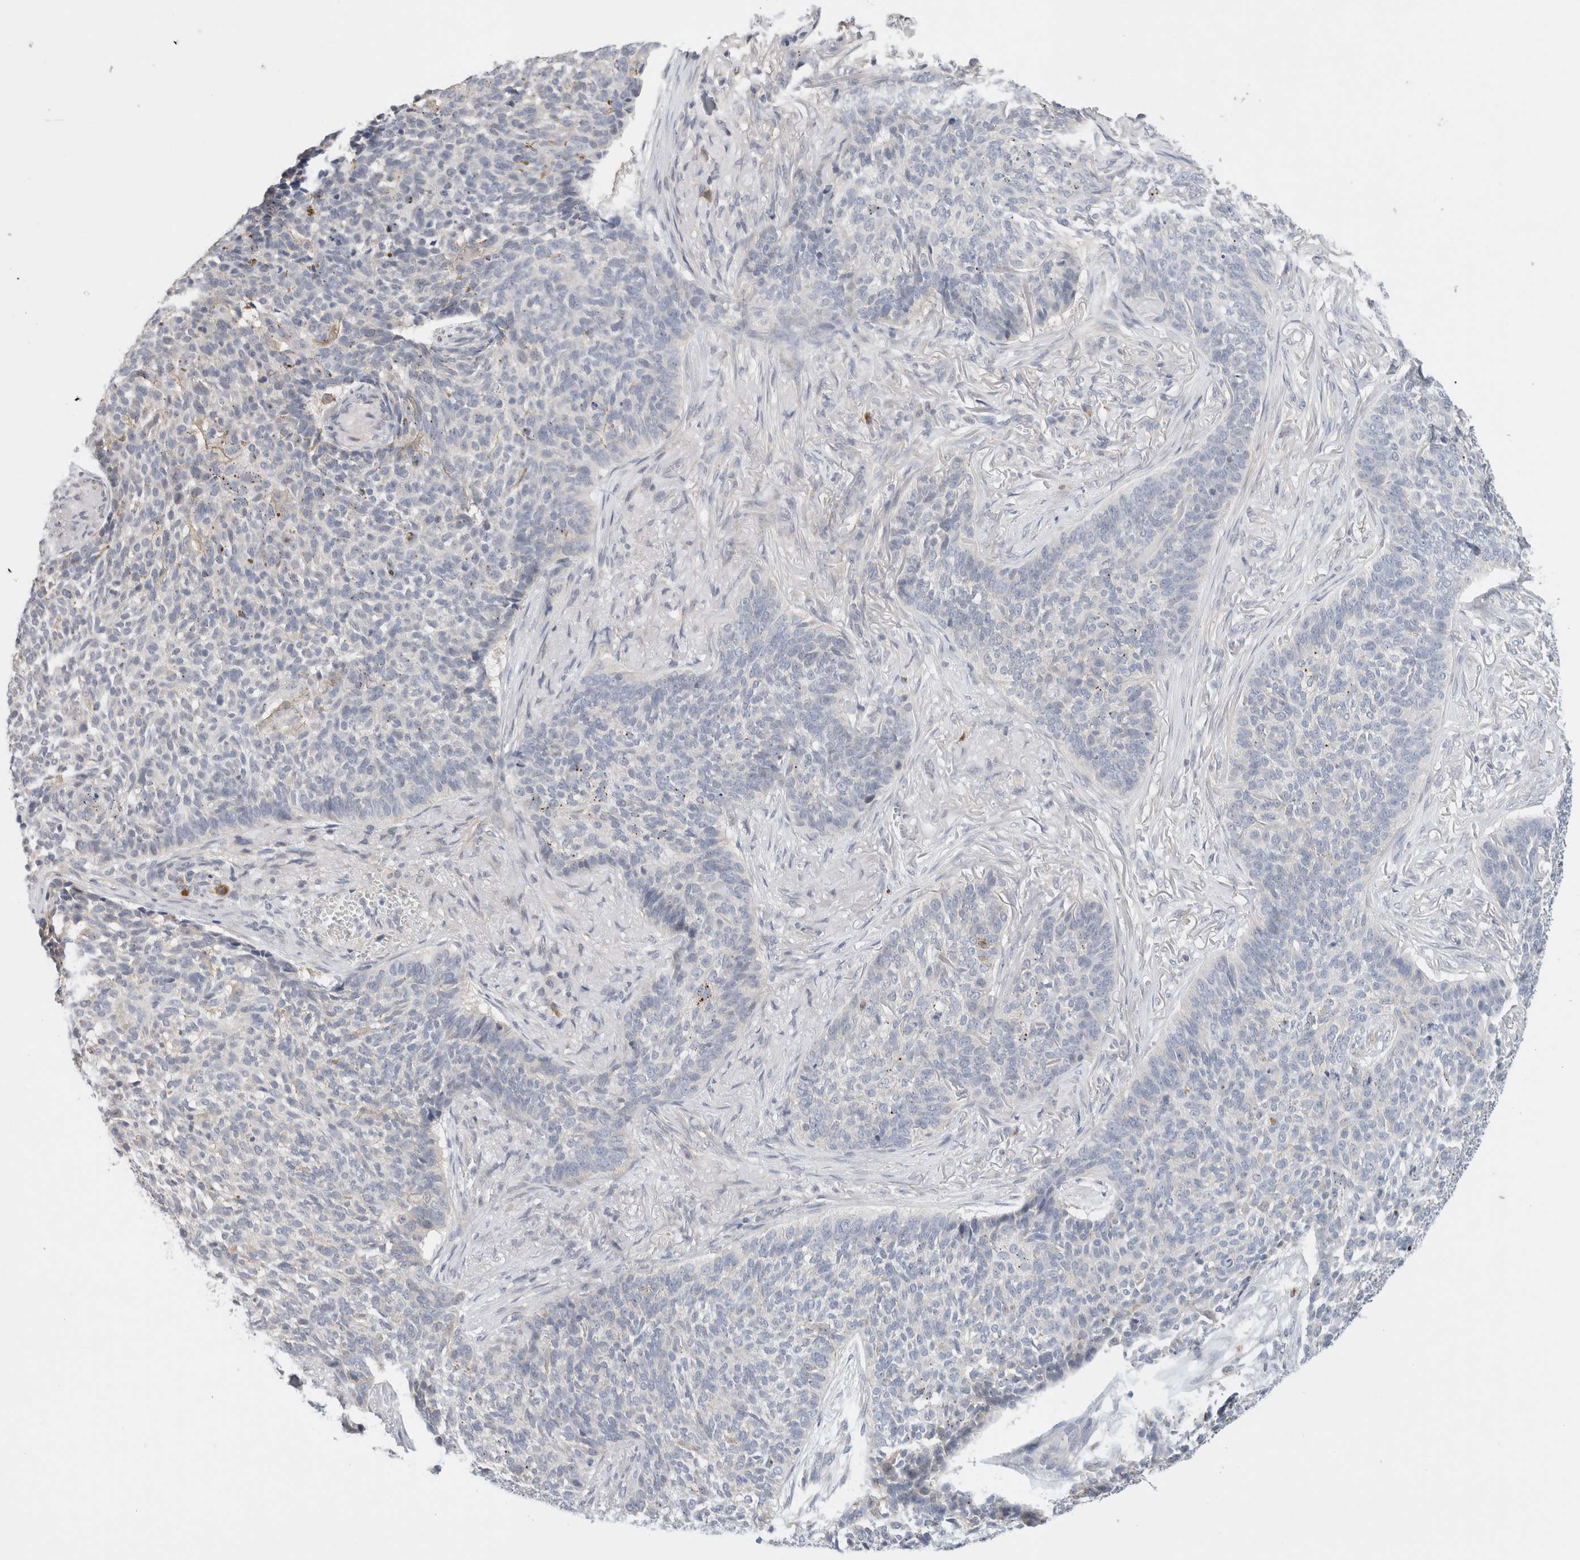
{"staining": {"intensity": "negative", "quantity": "none", "location": "none"}, "tissue": "skin cancer", "cell_type": "Tumor cells", "image_type": "cancer", "snomed": [{"axis": "morphology", "description": "Basal cell carcinoma"}, {"axis": "topography", "description": "Skin"}], "caption": "High magnification brightfield microscopy of skin cancer (basal cell carcinoma) stained with DAB (3,3'-diaminobenzidine) (brown) and counterstained with hematoxylin (blue): tumor cells show no significant expression. (DAB immunohistochemistry (IHC), high magnification).", "gene": "SPRTN", "patient": {"sex": "male", "age": 85}}